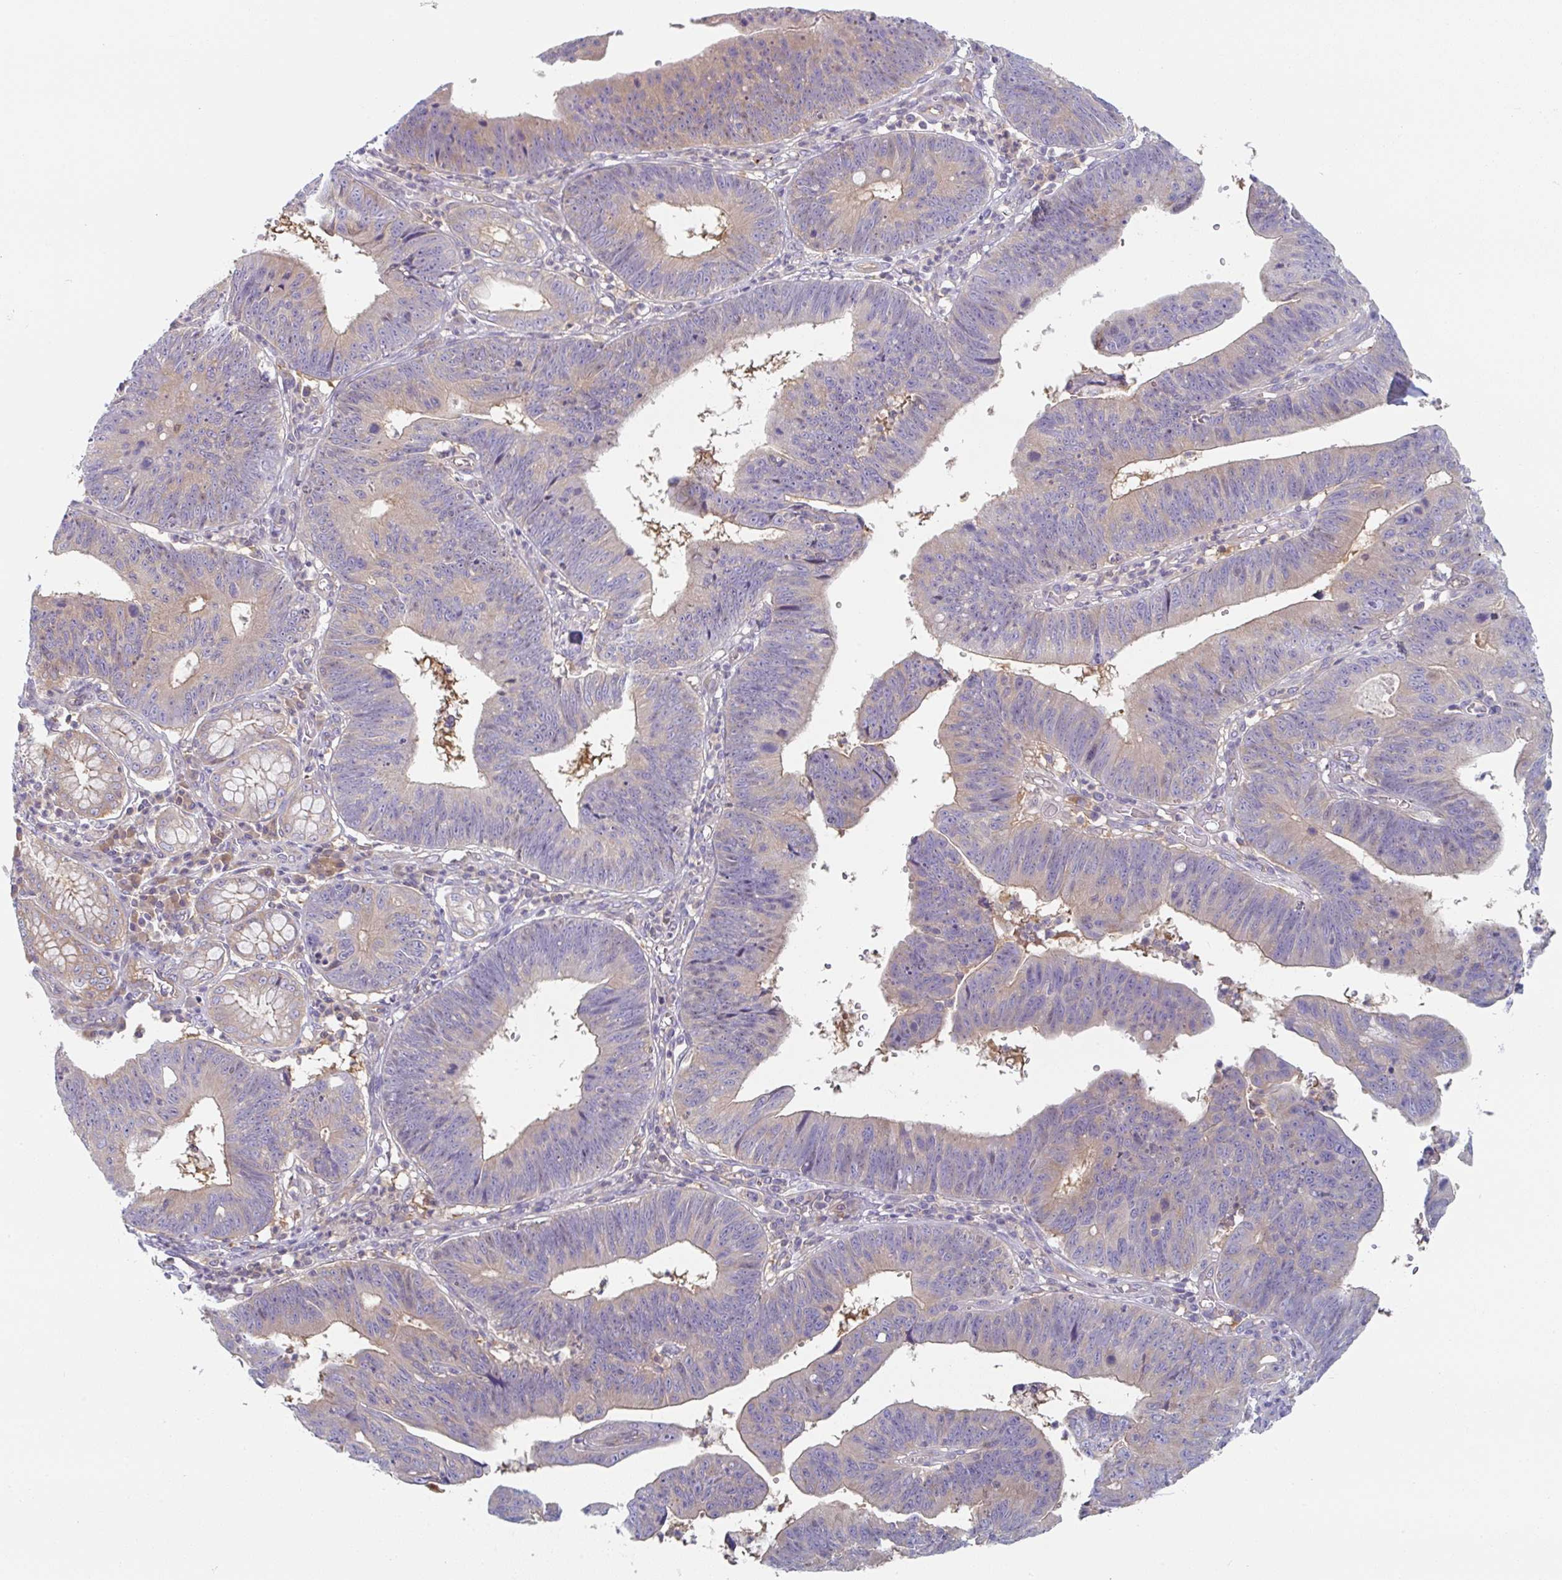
{"staining": {"intensity": "moderate", "quantity": "<25%", "location": "cytoplasmic/membranous"}, "tissue": "stomach cancer", "cell_type": "Tumor cells", "image_type": "cancer", "snomed": [{"axis": "morphology", "description": "Adenocarcinoma, NOS"}, {"axis": "topography", "description": "Stomach"}], "caption": "Protein staining of stomach adenocarcinoma tissue demonstrates moderate cytoplasmic/membranous staining in about <25% of tumor cells. (brown staining indicates protein expression, while blue staining denotes nuclei).", "gene": "AMPD2", "patient": {"sex": "male", "age": 59}}